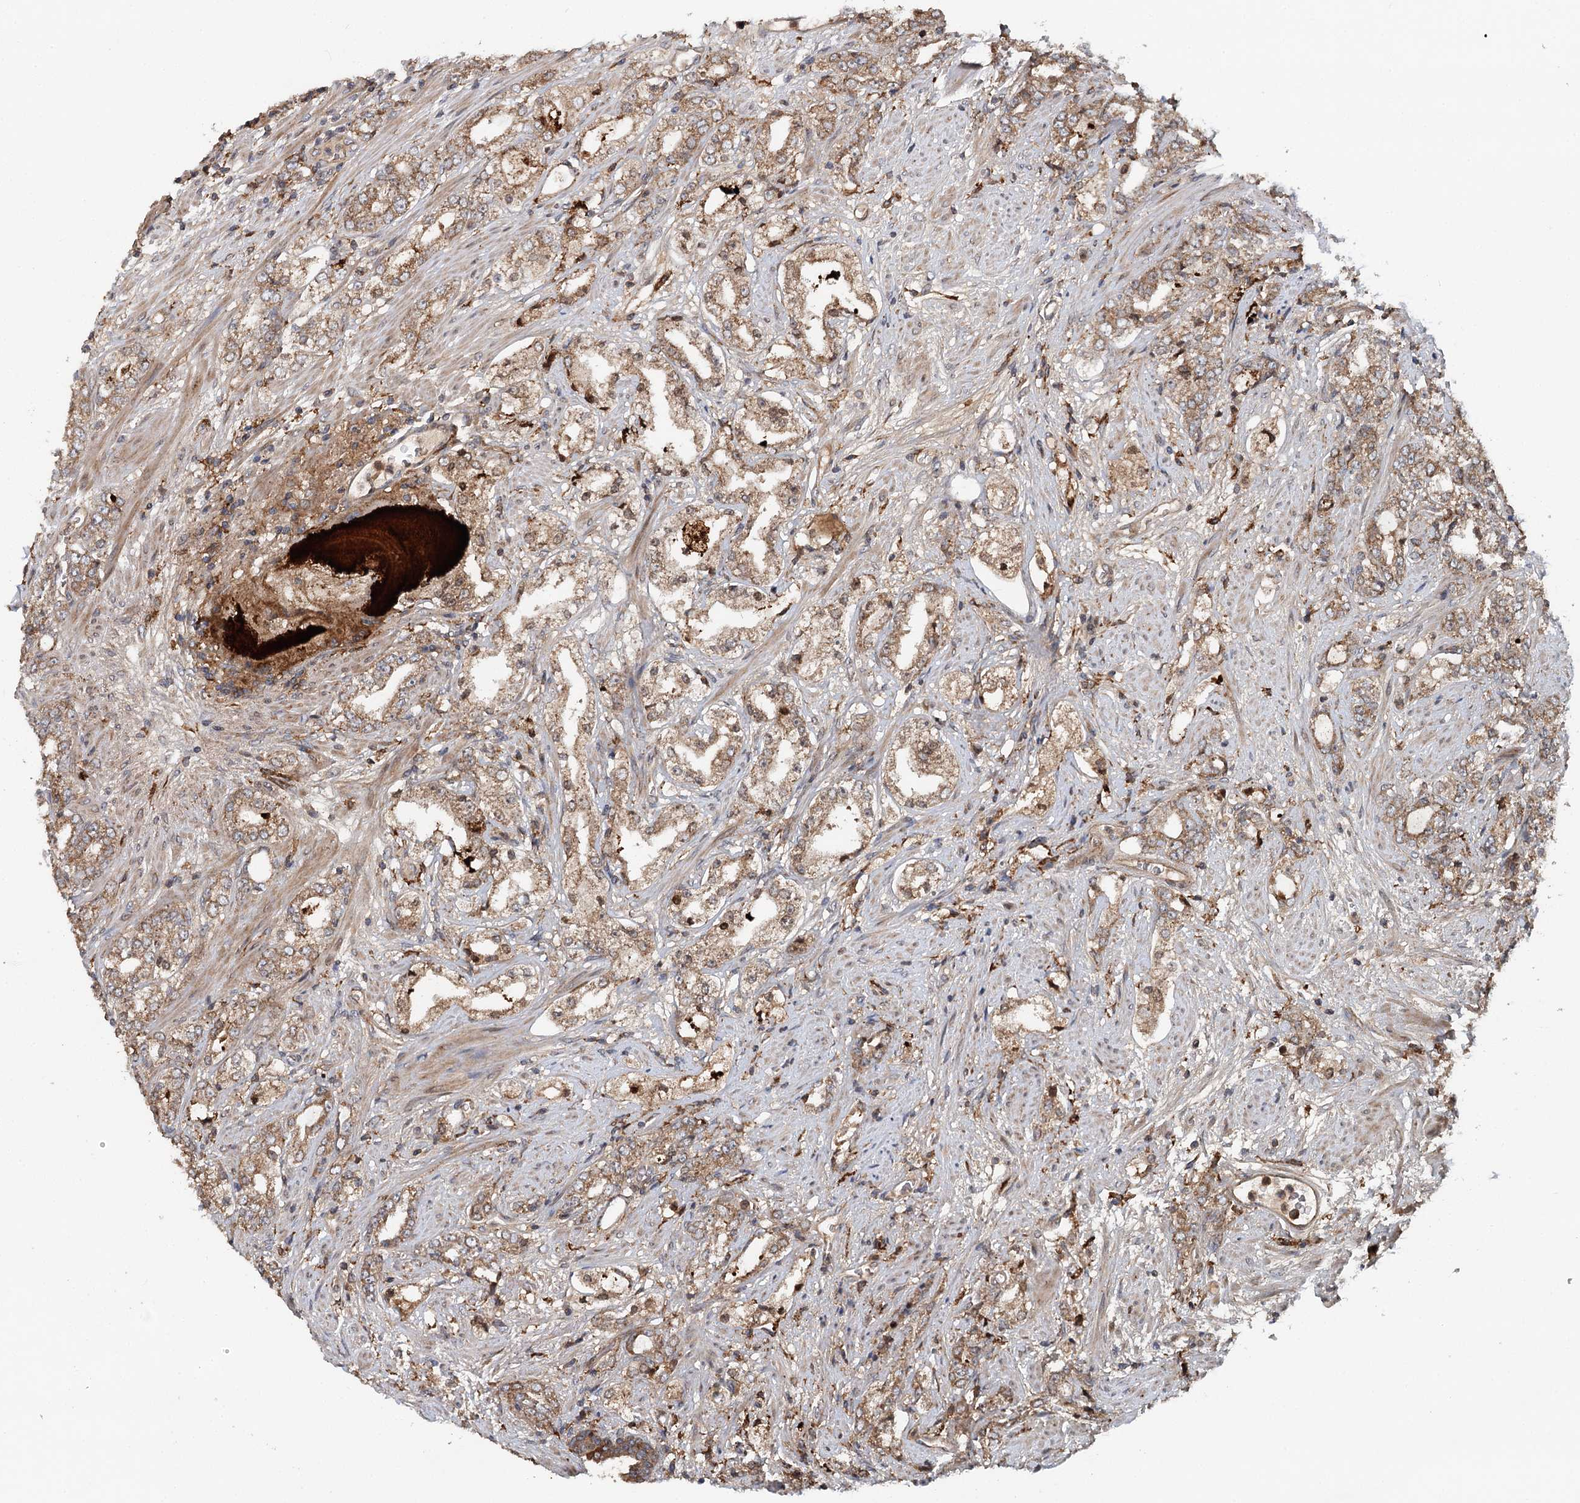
{"staining": {"intensity": "moderate", "quantity": ">75%", "location": "cytoplasmic/membranous"}, "tissue": "prostate cancer", "cell_type": "Tumor cells", "image_type": "cancer", "snomed": [{"axis": "morphology", "description": "Adenocarcinoma, High grade"}, {"axis": "topography", "description": "Prostate"}], "caption": "The immunohistochemical stain shows moderate cytoplasmic/membranous staining in tumor cells of prostate cancer (high-grade adenocarcinoma) tissue.", "gene": "RNF111", "patient": {"sex": "male", "age": 64}}